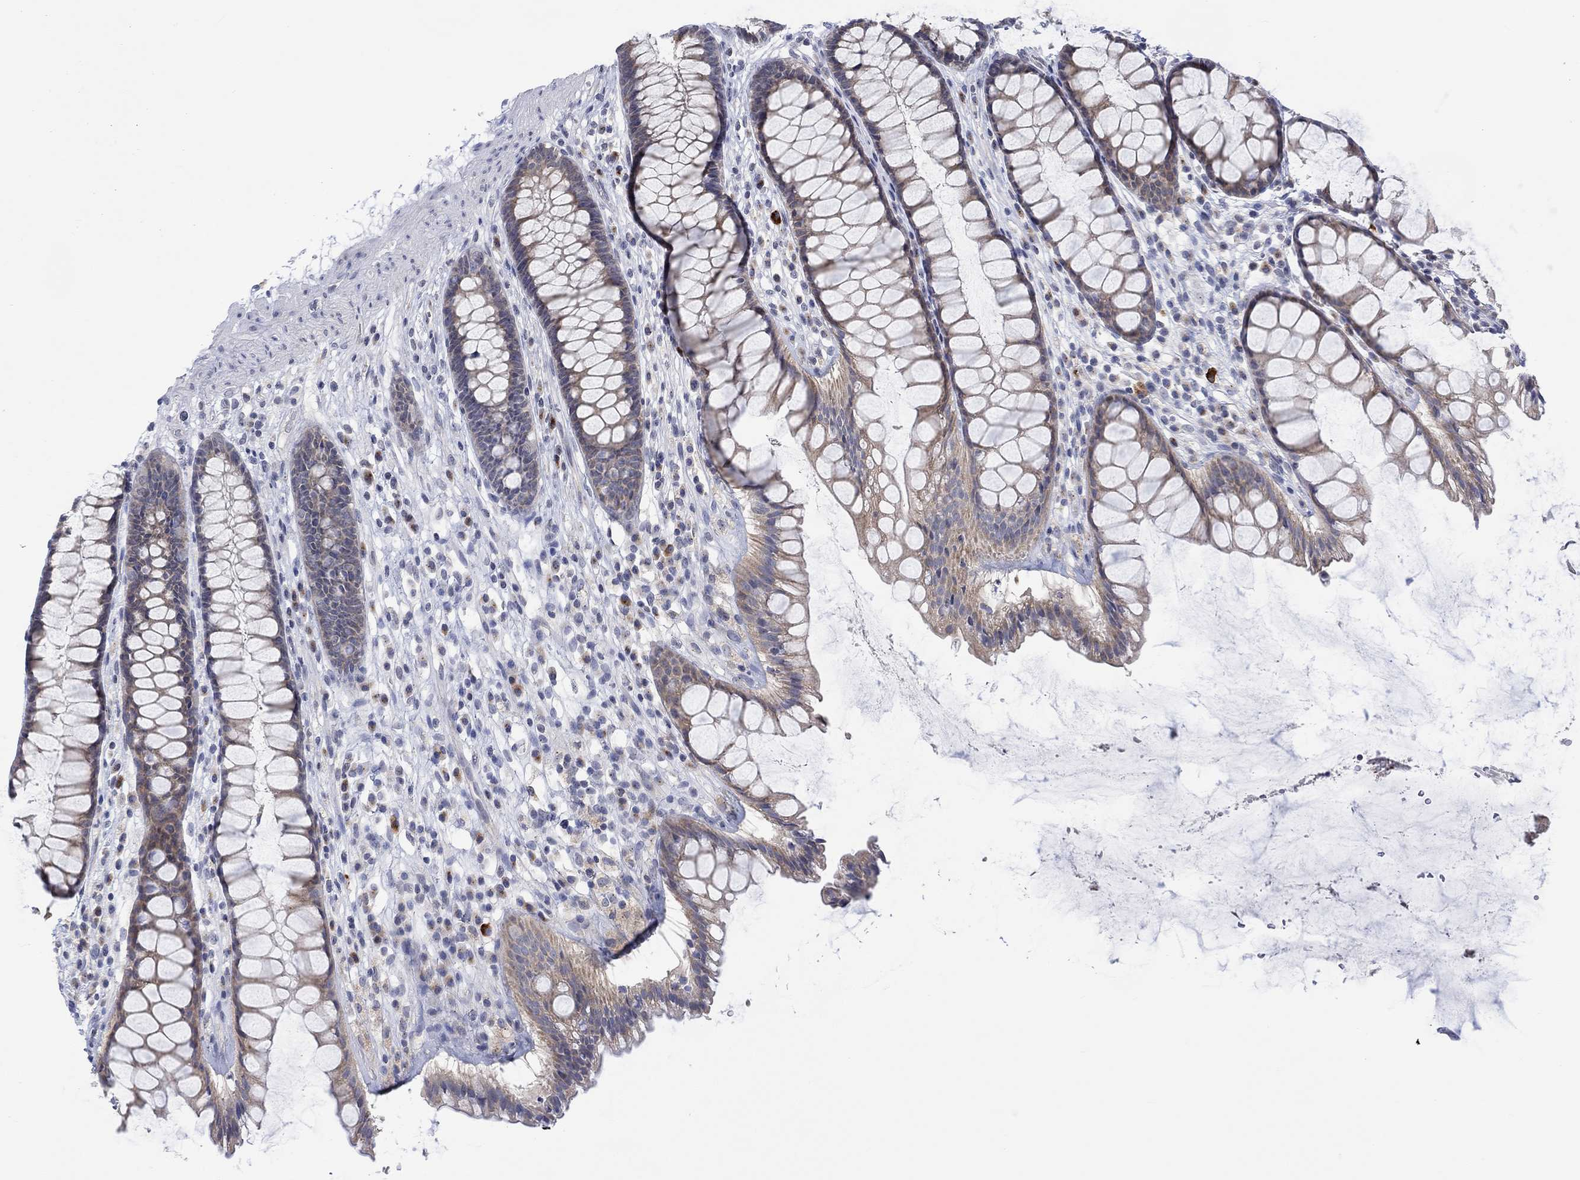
{"staining": {"intensity": "moderate", "quantity": "<25%", "location": "cytoplasmic/membranous"}, "tissue": "rectum", "cell_type": "Glandular cells", "image_type": "normal", "snomed": [{"axis": "morphology", "description": "Normal tissue, NOS"}, {"axis": "topography", "description": "Rectum"}], "caption": "High-magnification brightfield microscopy of normal rectum stained with DAB (3,3'-diaminobenzidine) (brown) and counterstained with hematoxylin (blue). glandular cells exhibit moderate cytoplasmic/membranous expression is appreciated in about<25% of cells.", "gene": "DCX", "patient": {"sex": "male", "age": 72}}